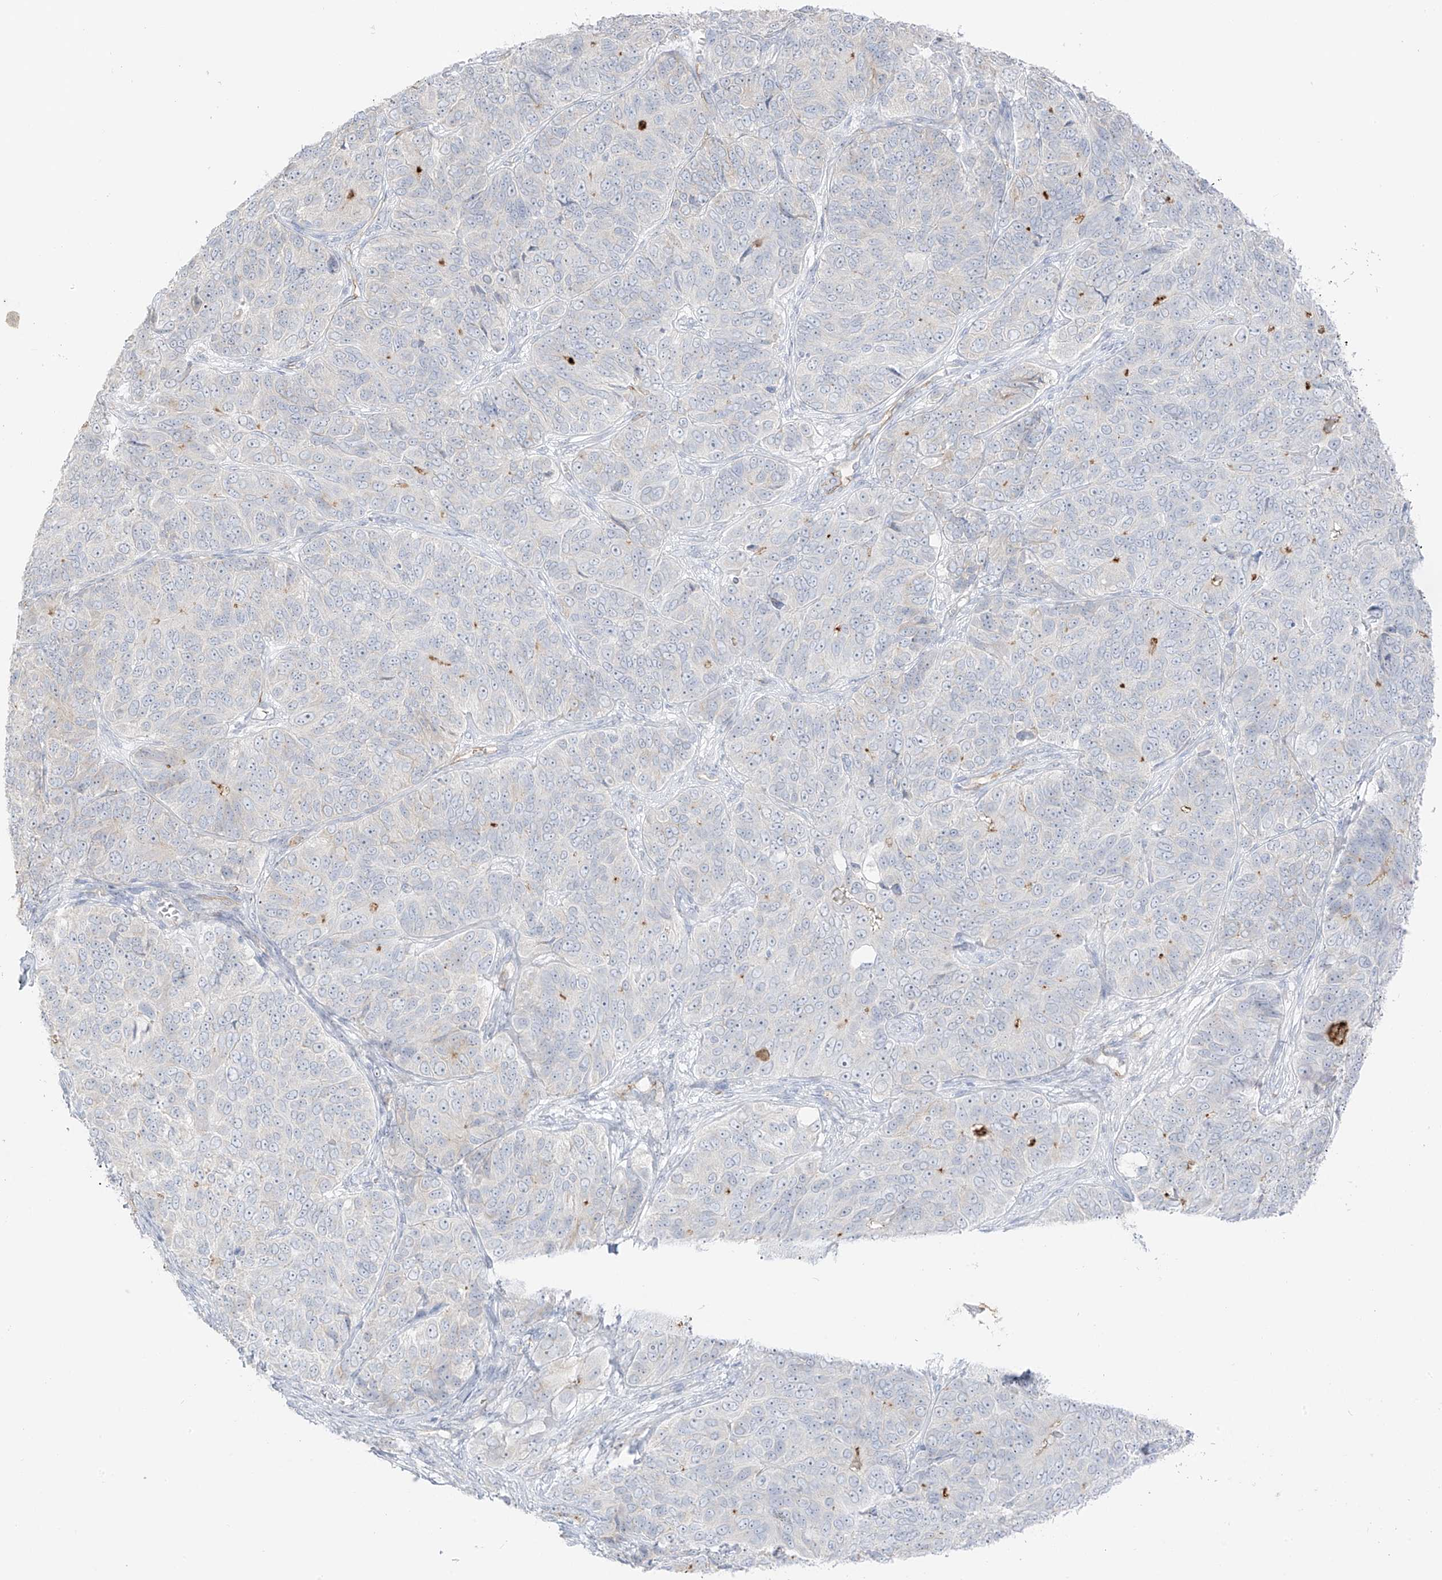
{"staining": {"intensity": "negative", "quantity": "none", "location": "none"}, "tissue": "ovarian cancer", "cell_type": "Tumor cells", "image_type": "cancer", "snomed": [{"axis": "morphology", "description": "Carcinoma, endometroid"}, {"axis": "topography", "description": "Ovary"}], "caption": "High magnification brightfield microscopy of ovarian cancer stained with DAB (brown) and counterstained with hematoxylin (blue): tumor cells show no significant staining.", "gene": "C11orf87", "patient": {"sex": "female", "age": 51}}